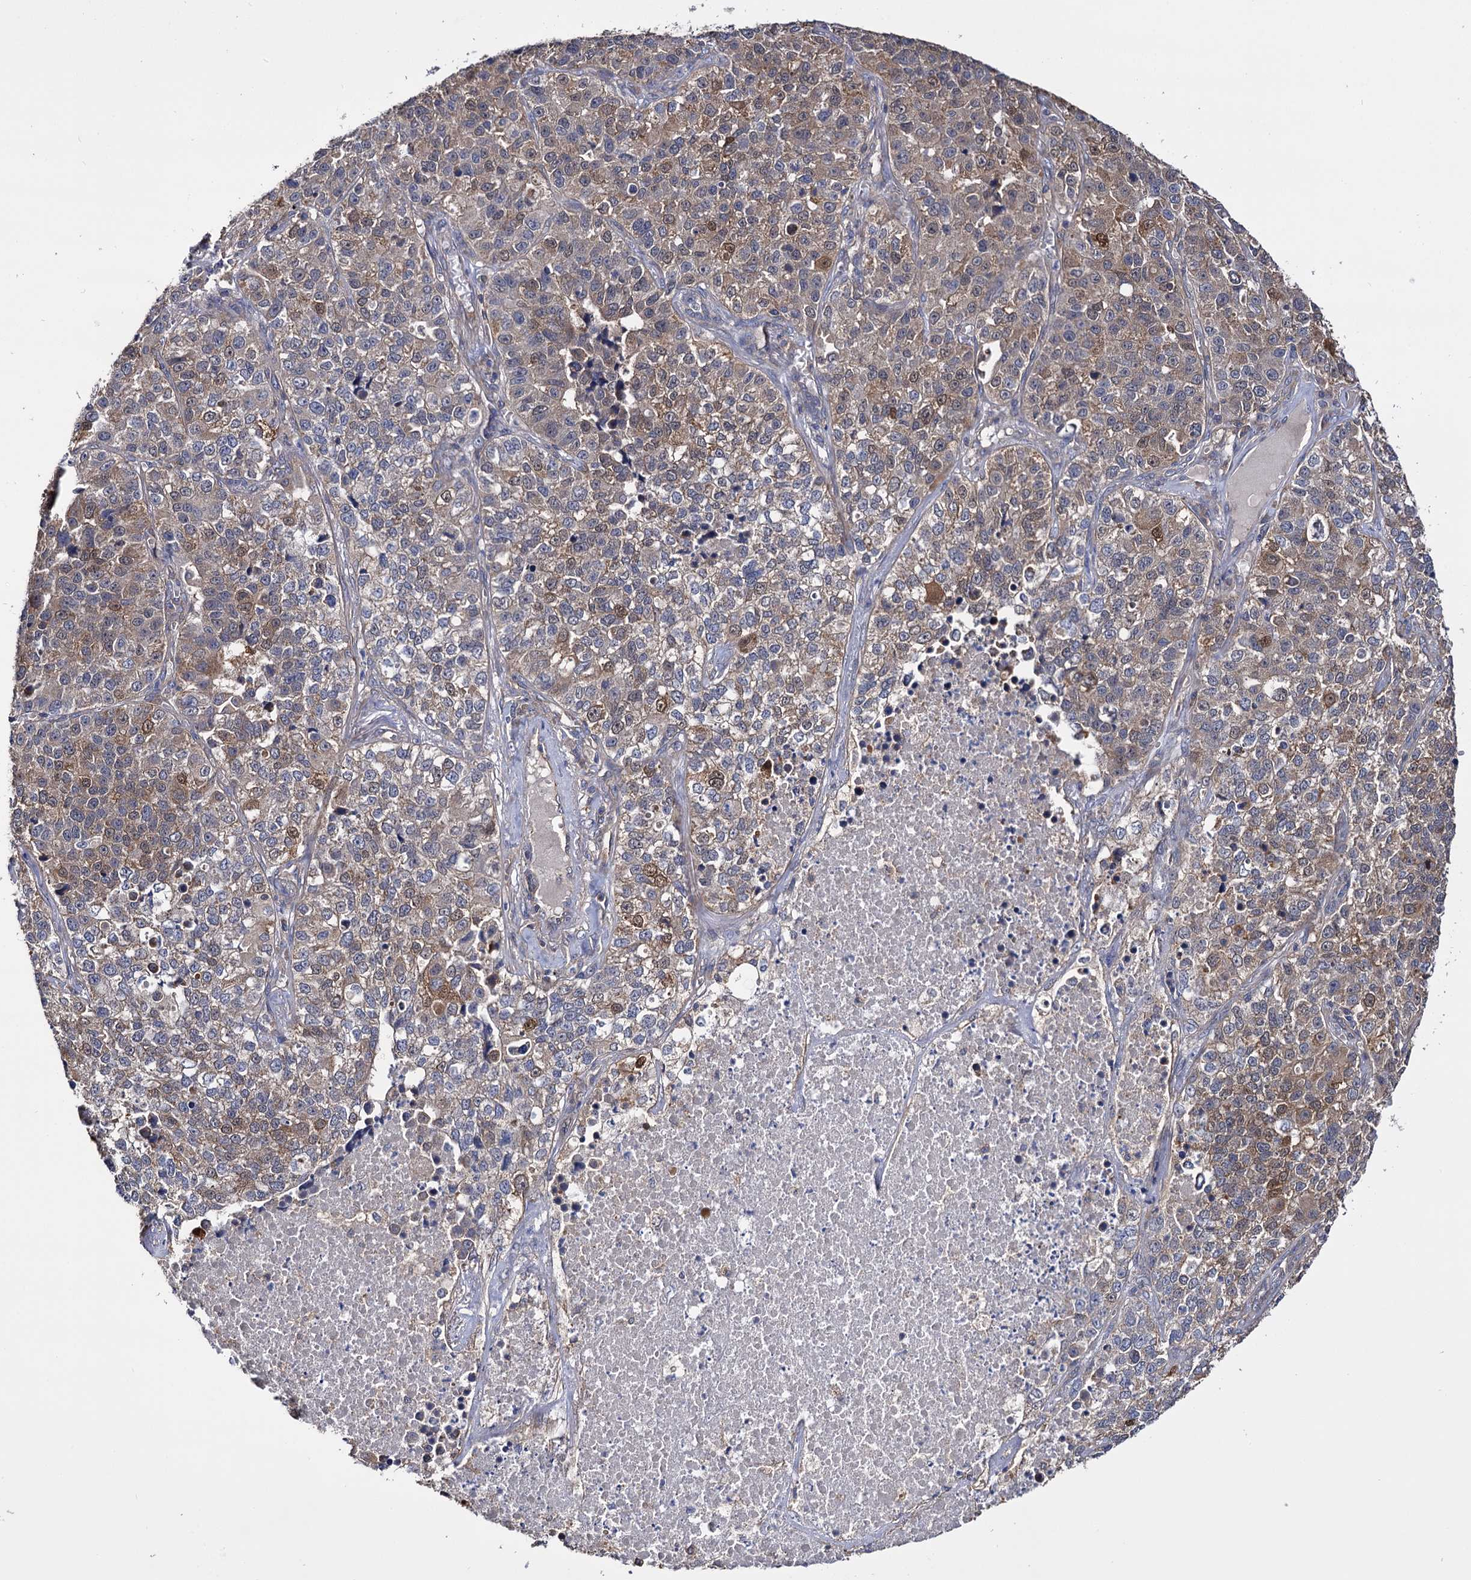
{"staining": {"intensity": "weak", "quantity": "25%-75%", "location": "cytoplasmic/membranous"}, "tissue": "lung cancer", "cell_type": "Tumor cells", "image_type": "cancer", "snomed": [{"axis": "morphology", "description": "Adenocarcinoma, NOS"}, {"axis": "topography", "description": "Lung"}], "caption": "Human lung adenocarcinoma stained with a brown dye displays weak cytoplasmic/membranous positive expression in about 25%-75% of tumor cells.", "gene": "IDI1", "patient": {"sex": "male", "age": 49}}